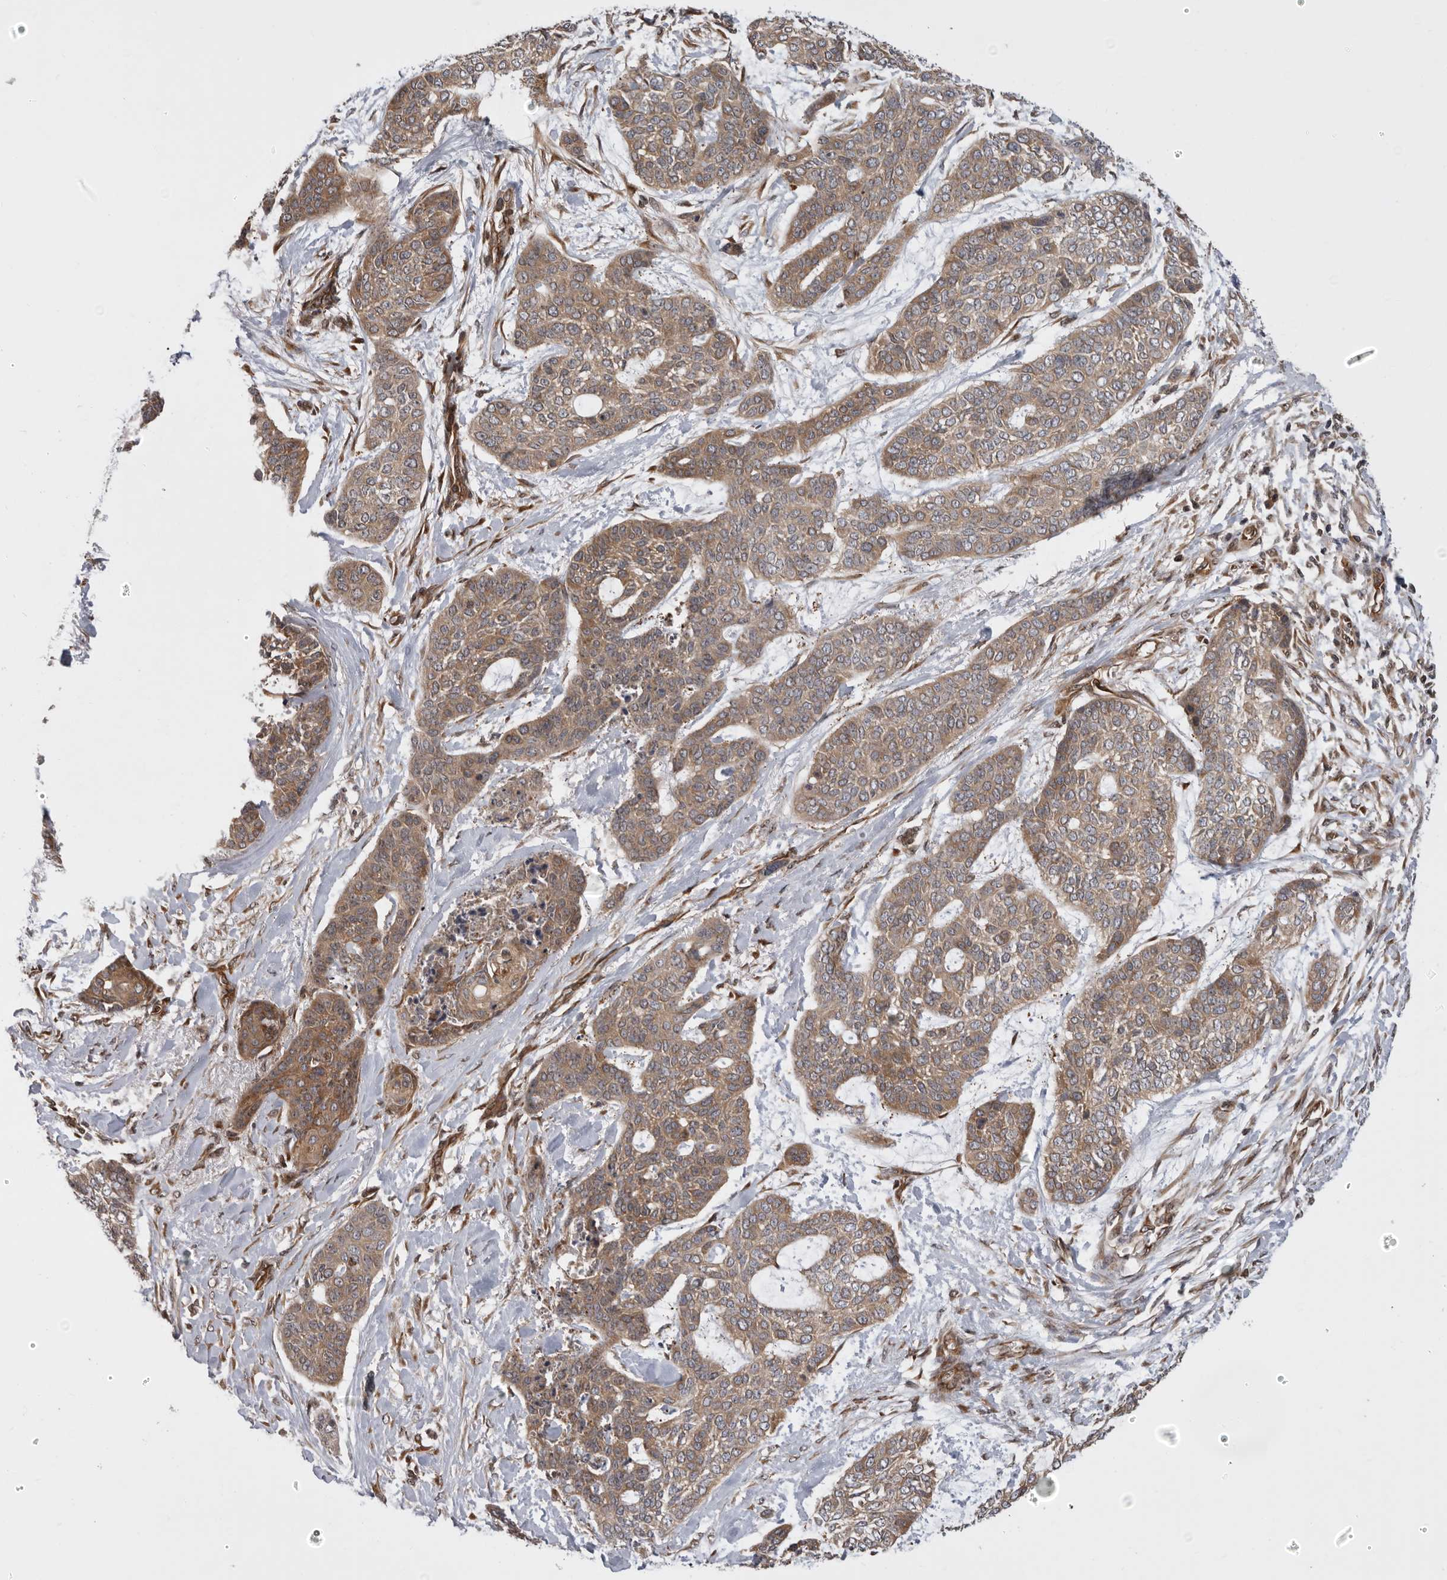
{"staining": {"intensity": "moderate", "quantity": ">75%", "location": "cytoplasmic/membranous"}, "tissue": "skin cancer", "cell_type": "Tumor cells", "image_type": "cancer", "snomed": [{"axis": "morphology", "description": "Basal cell carcinoma"}, {"axis": "topography", "description": "Skin"}], "caption": "Protein analysis of skin cancer (basal cell carcinoma) tissue reveals moderate cytoplasmic/membranous positivity in about >75% of tumor cells.", "gene": "DHDDS", "patient": {"sex": "female", "age": 64}}